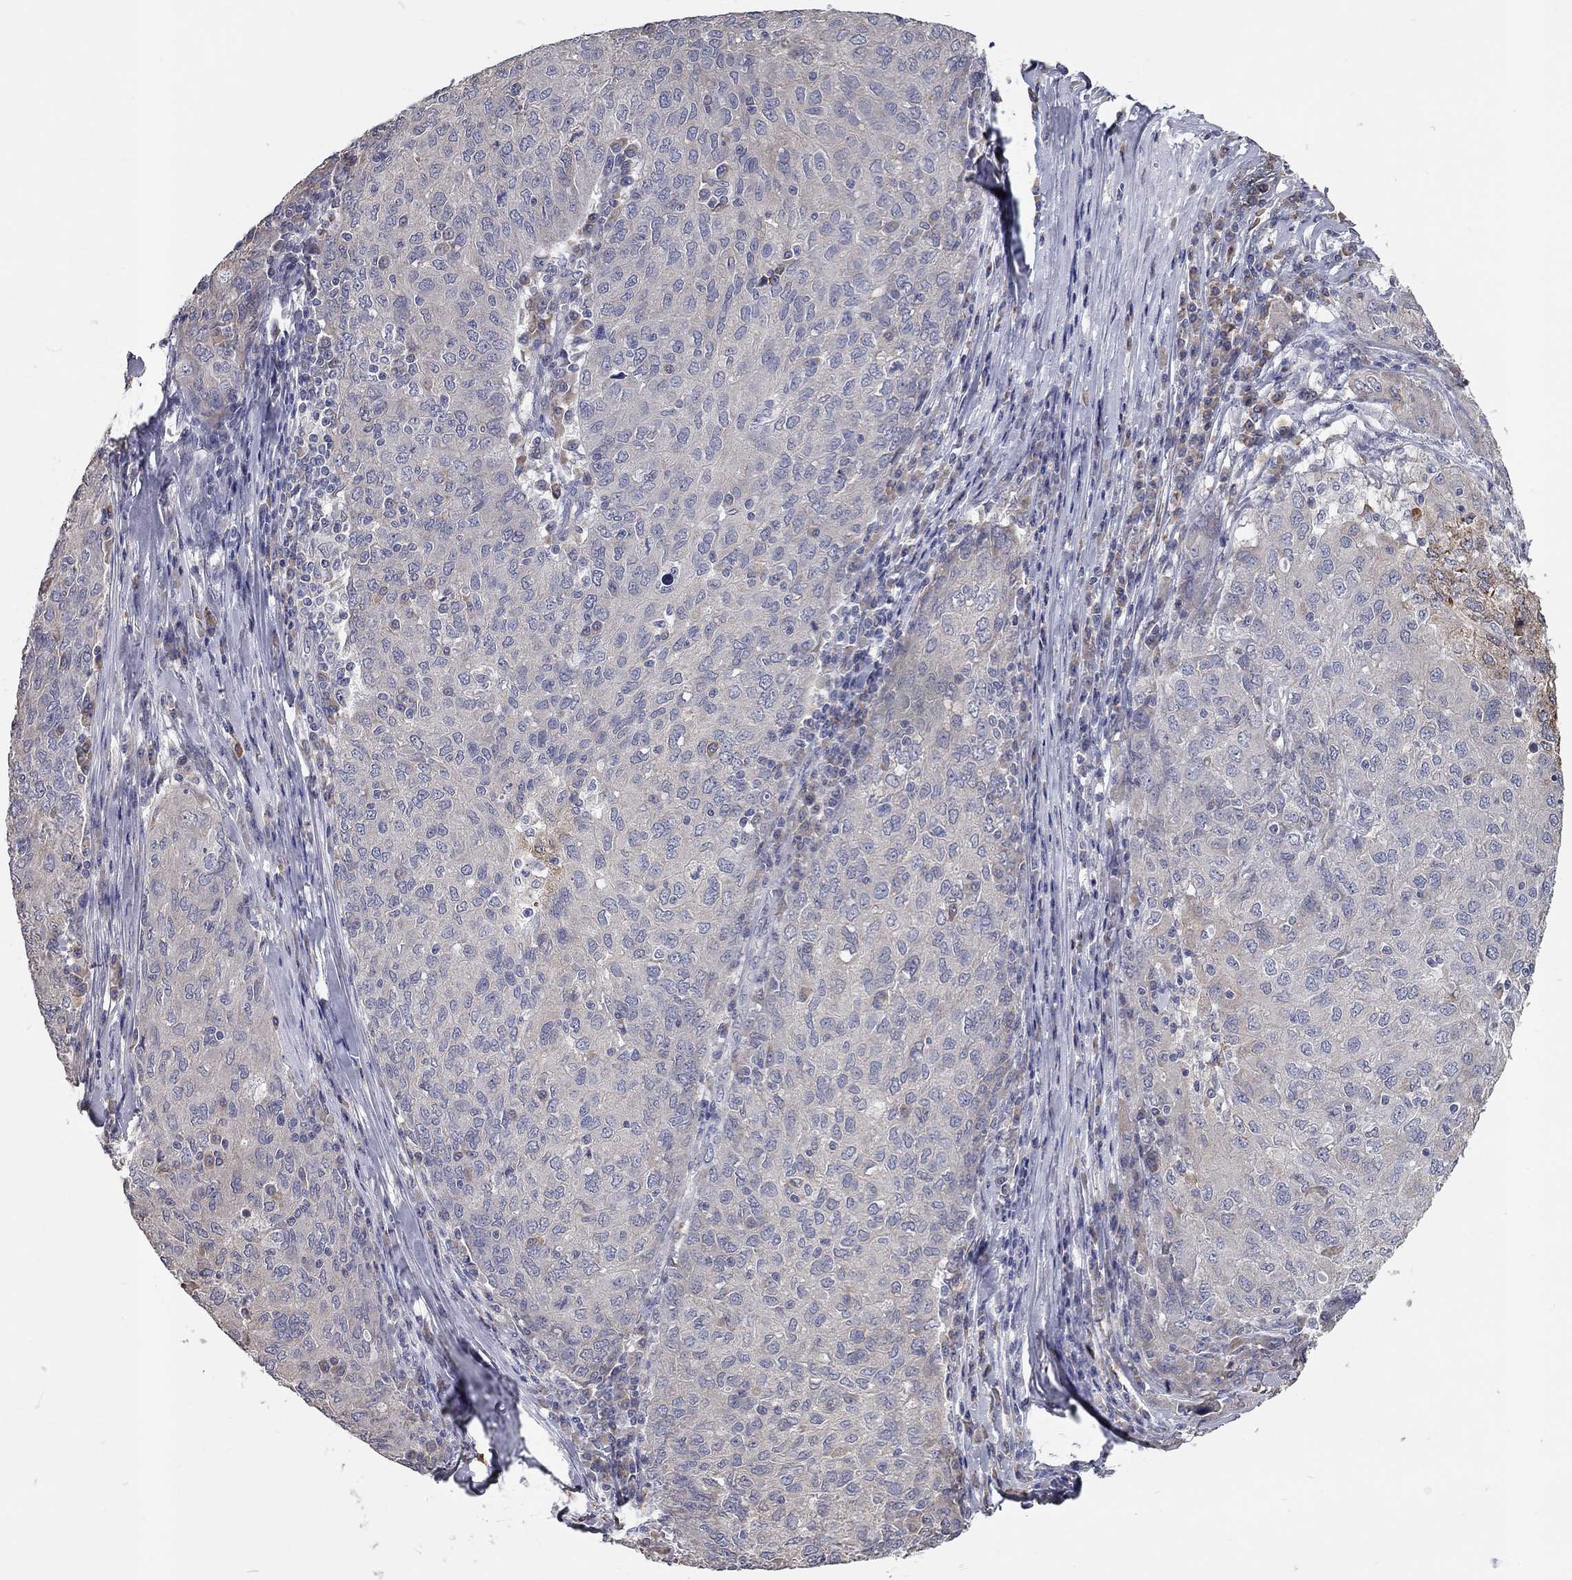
{"staining": {"intensity": "negative", "quantity": "none", "location": "none"}, "tissue": "ovarian cancer", "cell_type": "Tumor cells", "image_type": "cancer", "snomed": [{"axis": "morphology", "description": "Carcinoma, endometroid"}, {"axis": "topography", "description": "Ovary"}], "caption": "Ovarian cancer (endometroid carcinoma) stained for a protein using IHC shows no positivity tumor cells.", "gene": "XAGE2", "patient": {"sex": "female", "age": 50}}